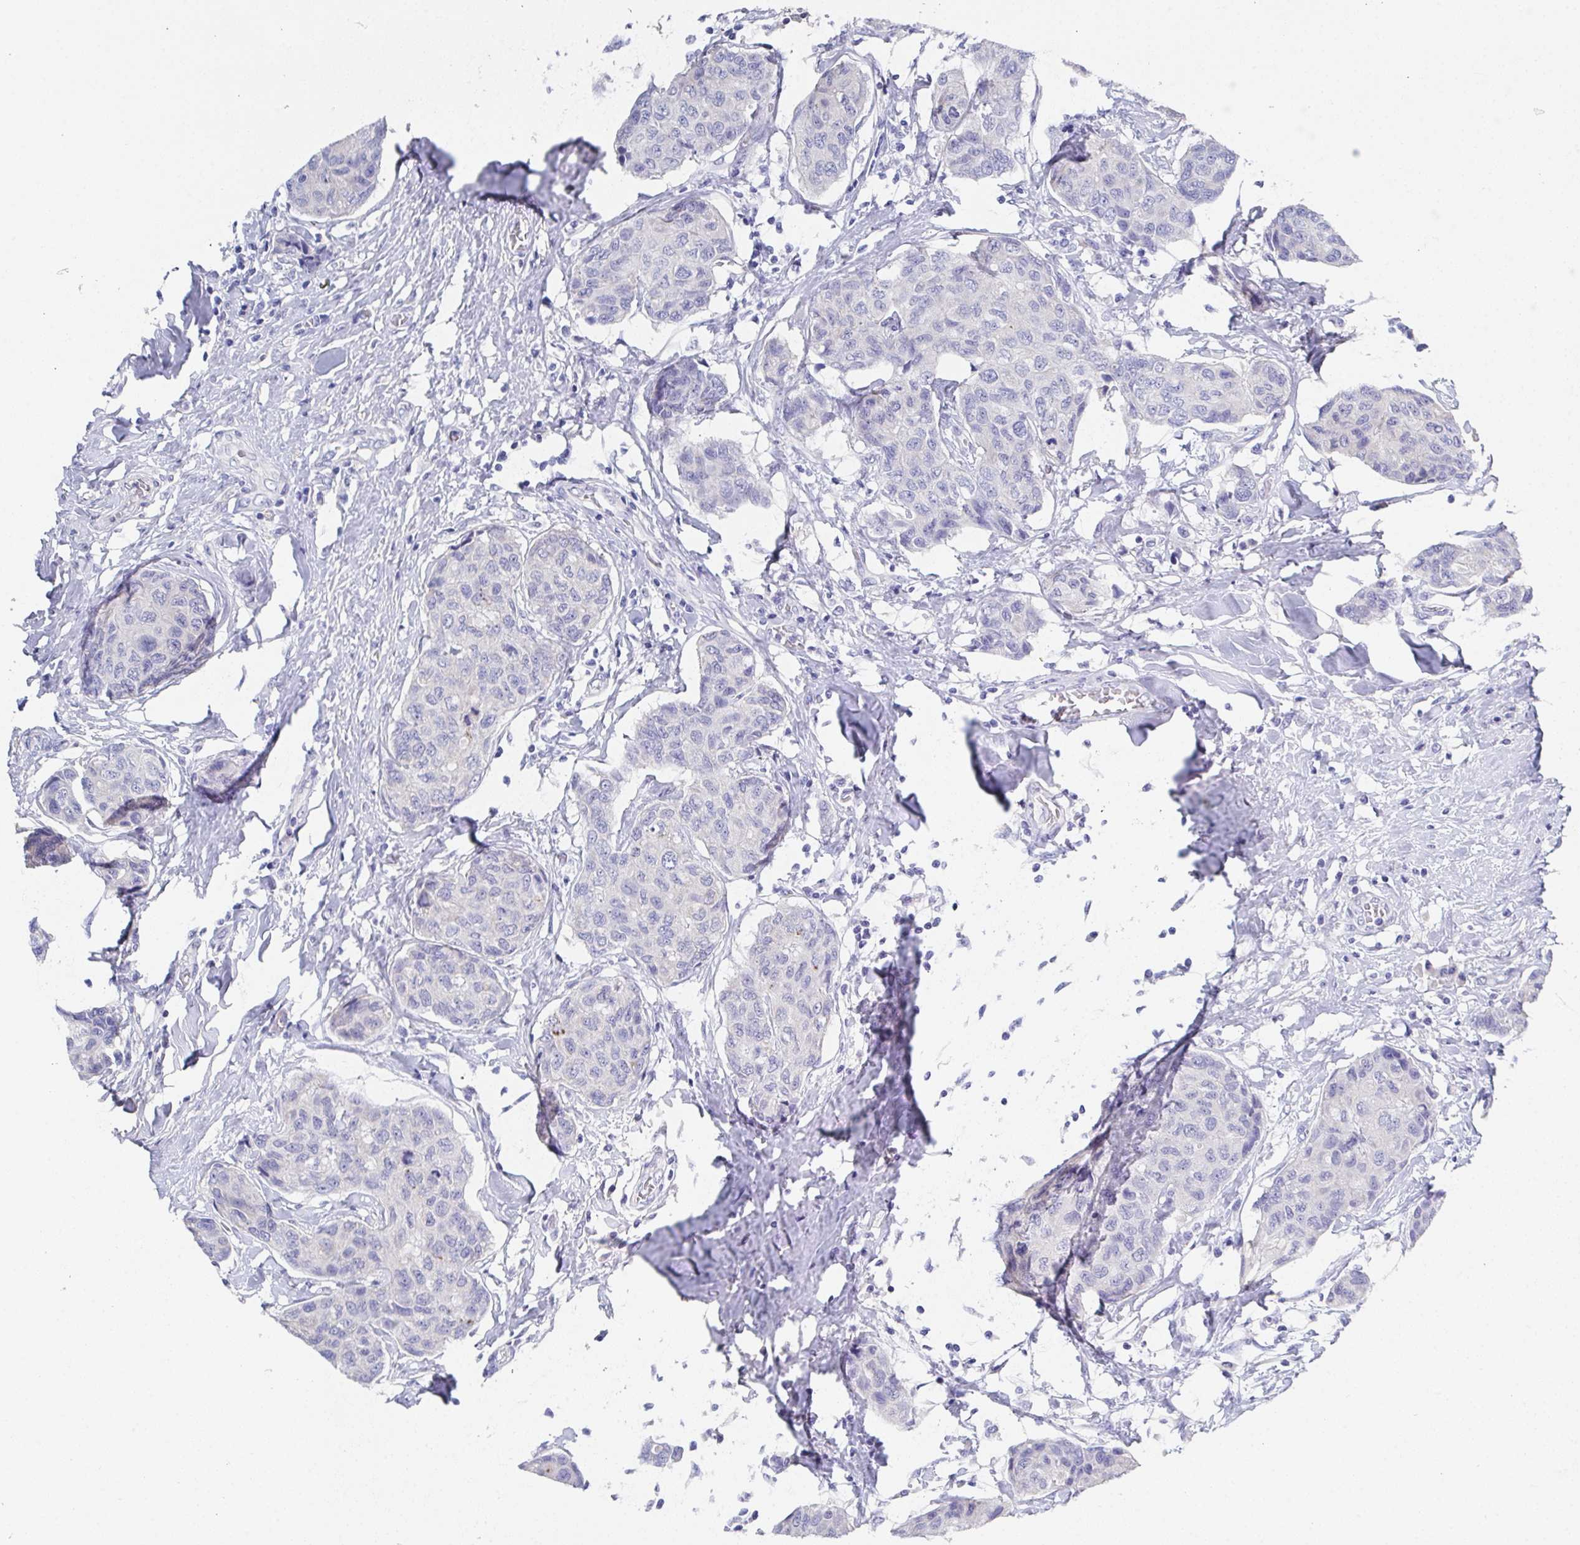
{"staining": {"intensity": "negative", "quantity": "none", "location": "none"}, "tissue": "breast cancer", "cell_type": "Tumor cells", "image_type": "cancer", "snomed": [{"axis": "morphology", "description": "Duct carcinoma"}, {"axis": "topography", "description": "Breast"}], "caption": "DAB immunohistochemical staining of breast cancer exhibits no significant expression in tumor cells.", "gene": "SSC4D", "patient": {"sex": "female", "age": 80}}